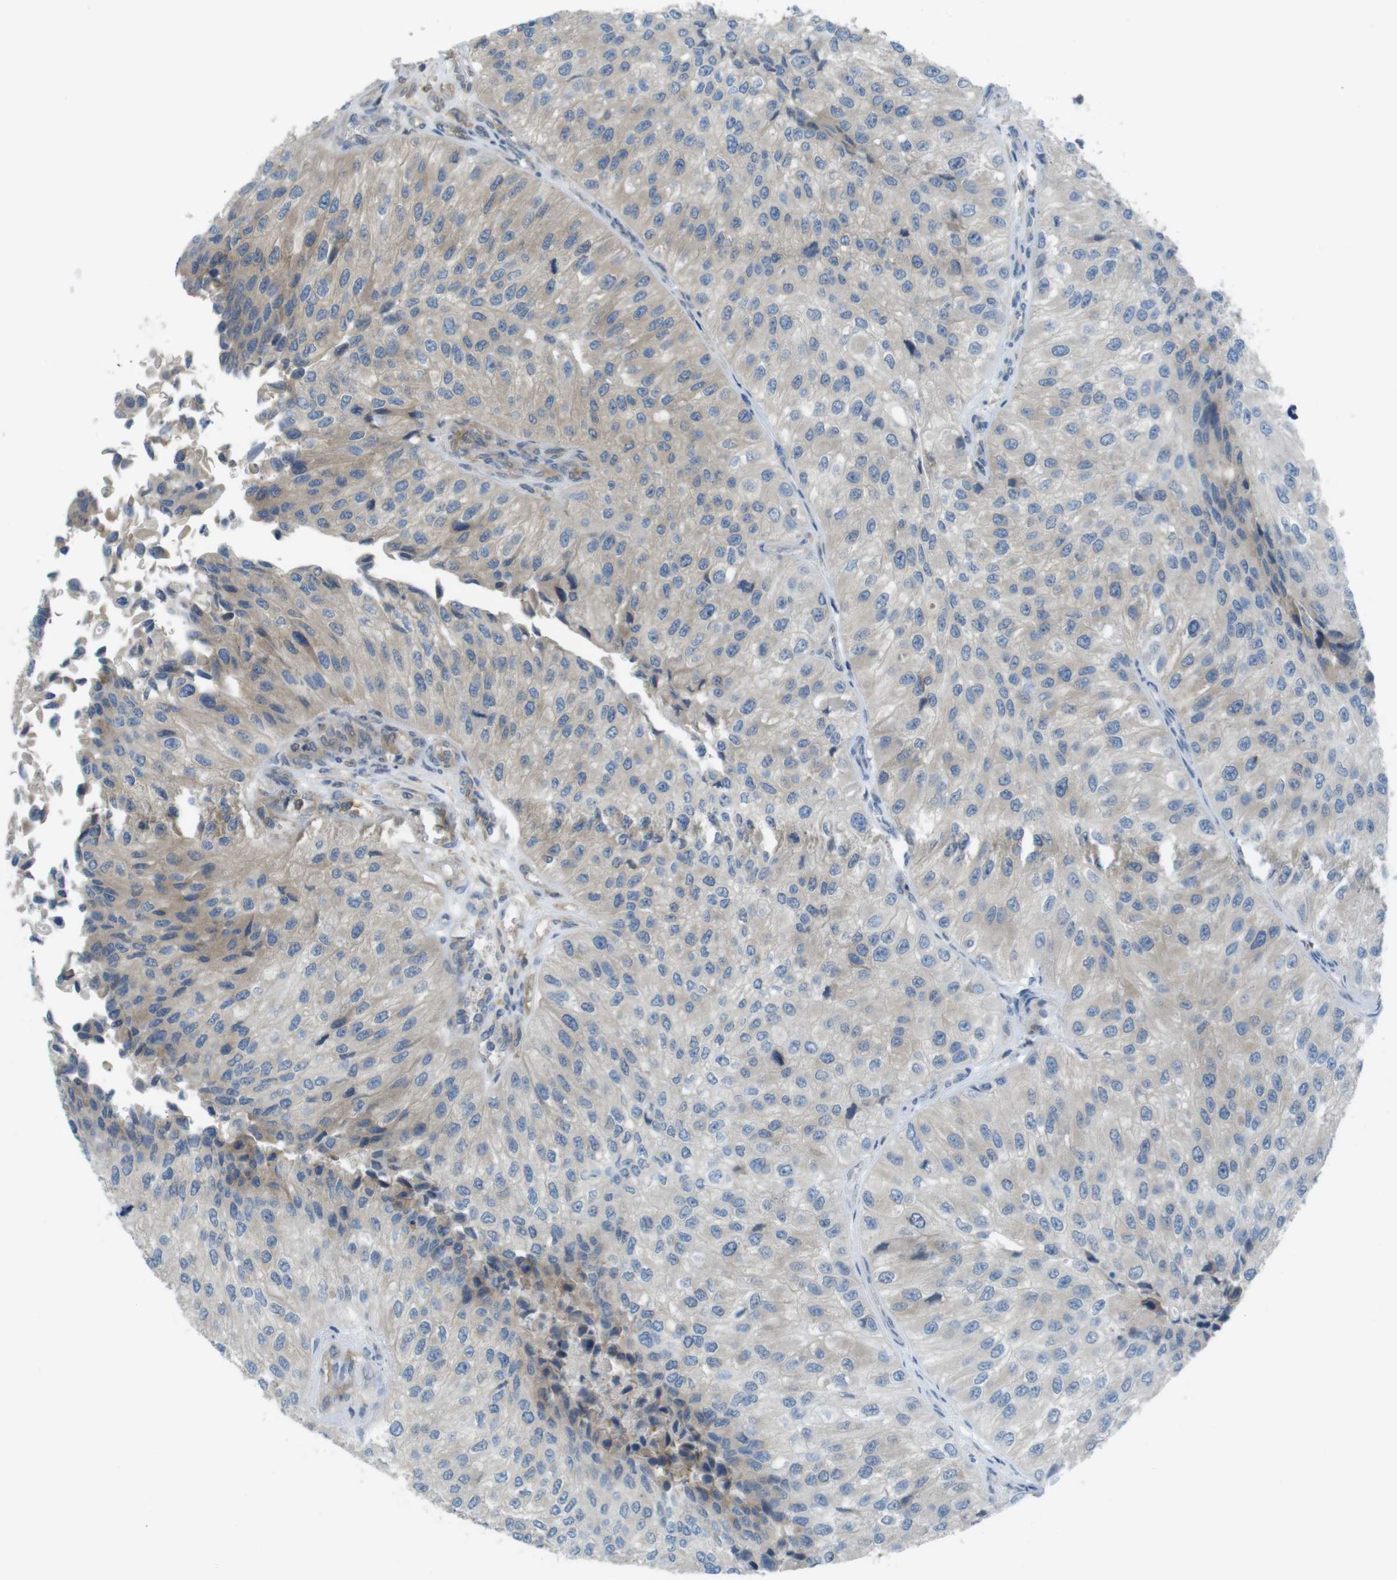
{"staining": {"intensity": "weak", "quantity": "25%-75%", "location": "cytoplasmic/membranous"}, "tissue": "urothelial cancer", "cell_type": "Tumor cells", "image_type": "cancer", "snomed": [{"axis": "morphology", "description": "Urothelial carcinoma, High grade"}, {"axis": "topography", "description": "Kidney"}, {"axis": "topography", "description": "Urinary bladder"}], "caption": "Protein analysis of urothelial cancer tissue exhibits weak cytoplasmic/membranous staining in about 25%-75% of tumor cells.", "gene": "MTHFD1", "patient": {"sex": "male", "age": 77}}